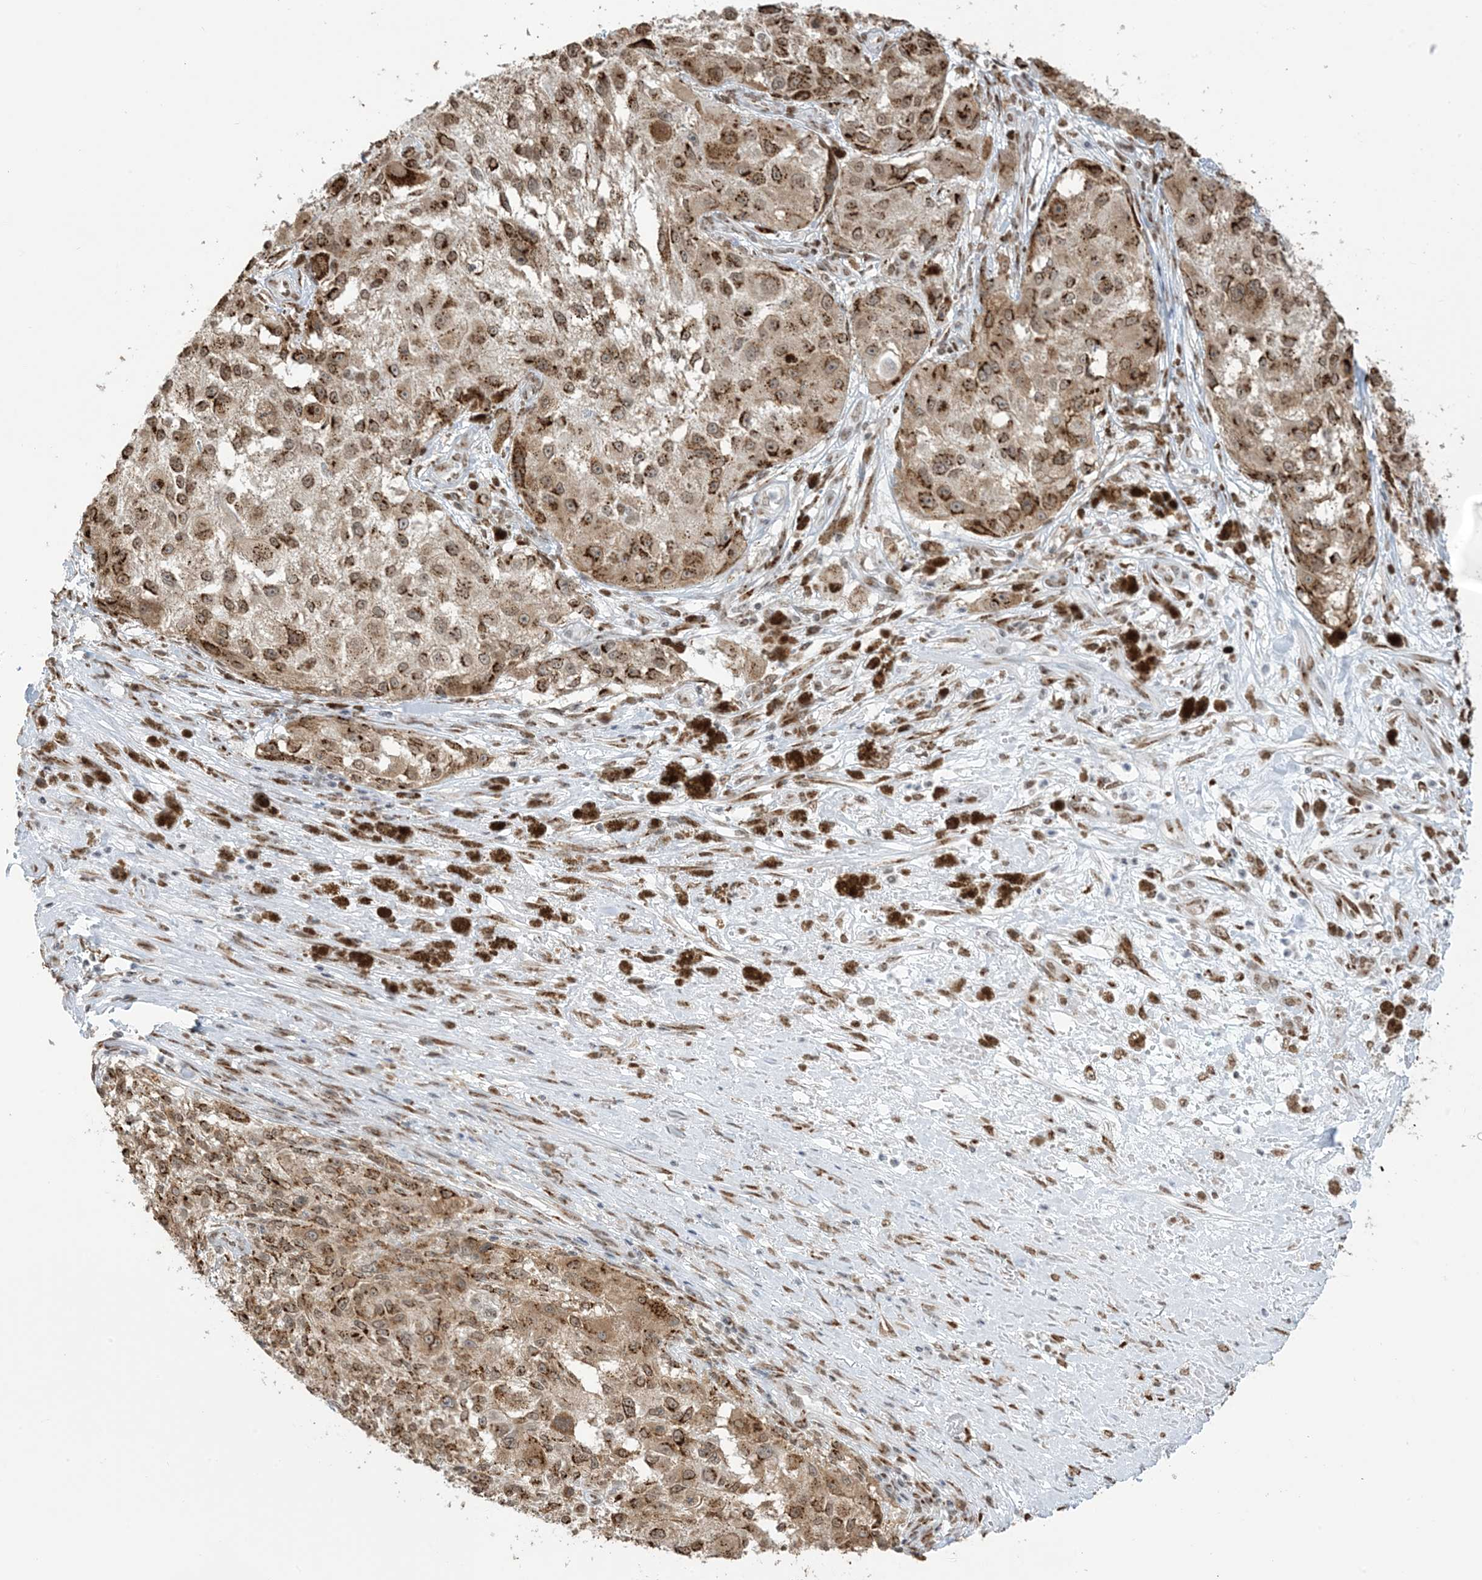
{"staining": {"intensity": "moderate", "quantity": ">75%", "location": "cytoplasmic/membranous,nuclear"}, "tissue": "melanoma", "cell_type": "Tumor cells", "image_type": "cancer", "snomed": [{"axis": "morphology", "description": "Necrosis, NOS"}, {"axis": "morphology", "description": "Malignant melanoma, NOS"}, {"axis": "topography", "description": "Skin"}], "caption": "This is a photomicrograph of immunohistochemistry staining of melanoma, which shows moderate expression in the cytoplasmic/membranous and nuclear of tumor cells.", "gene": "GPR107", "patient": {"sex": "female", "age": 87}}